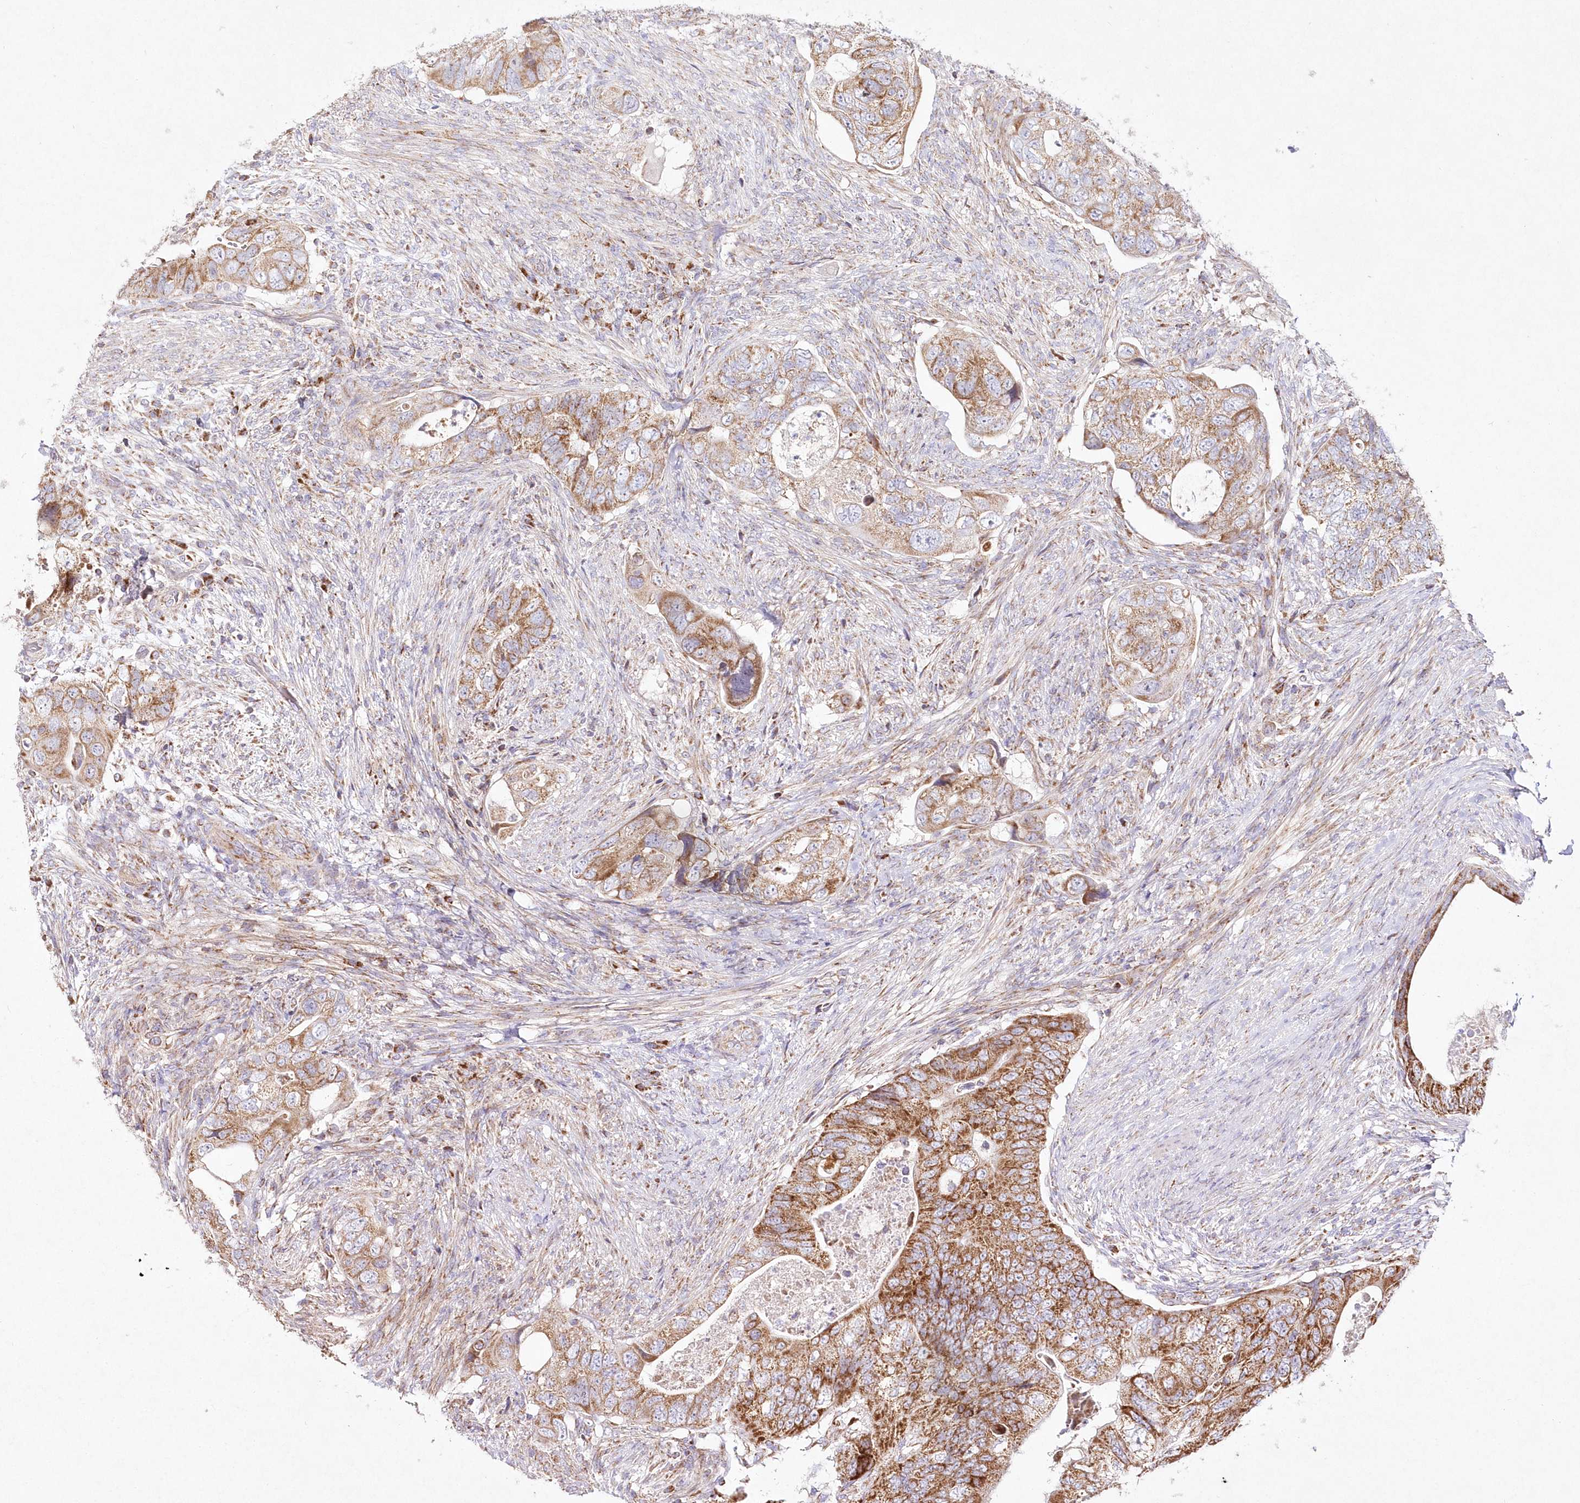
{"staining": {"intensity": "moderate", "quantity": ">75%", "location": "cytoplasmic/membranous"}, "tissue": "colorectal cancer", "cell_type": "Tumor cells", "image_type": "cancer", "snomed": [{"axis": "morphology", "description": "Adenocarcinoma, NOS"}, {"axis": "topography", "description": "Rectum"}], "caption": "High-magnification brightfield microscopy of colorectal adenocarcinoma stained with DAB (brown) and counterstained with hematoxylin (blue). tumor cells exhibit moderate cytoplasmic/membranous staining is present in about>75% of cells. Nuclei are stained in blue.", "gene": "DNA2", "patient": {"sex": "male", "age": 63}}